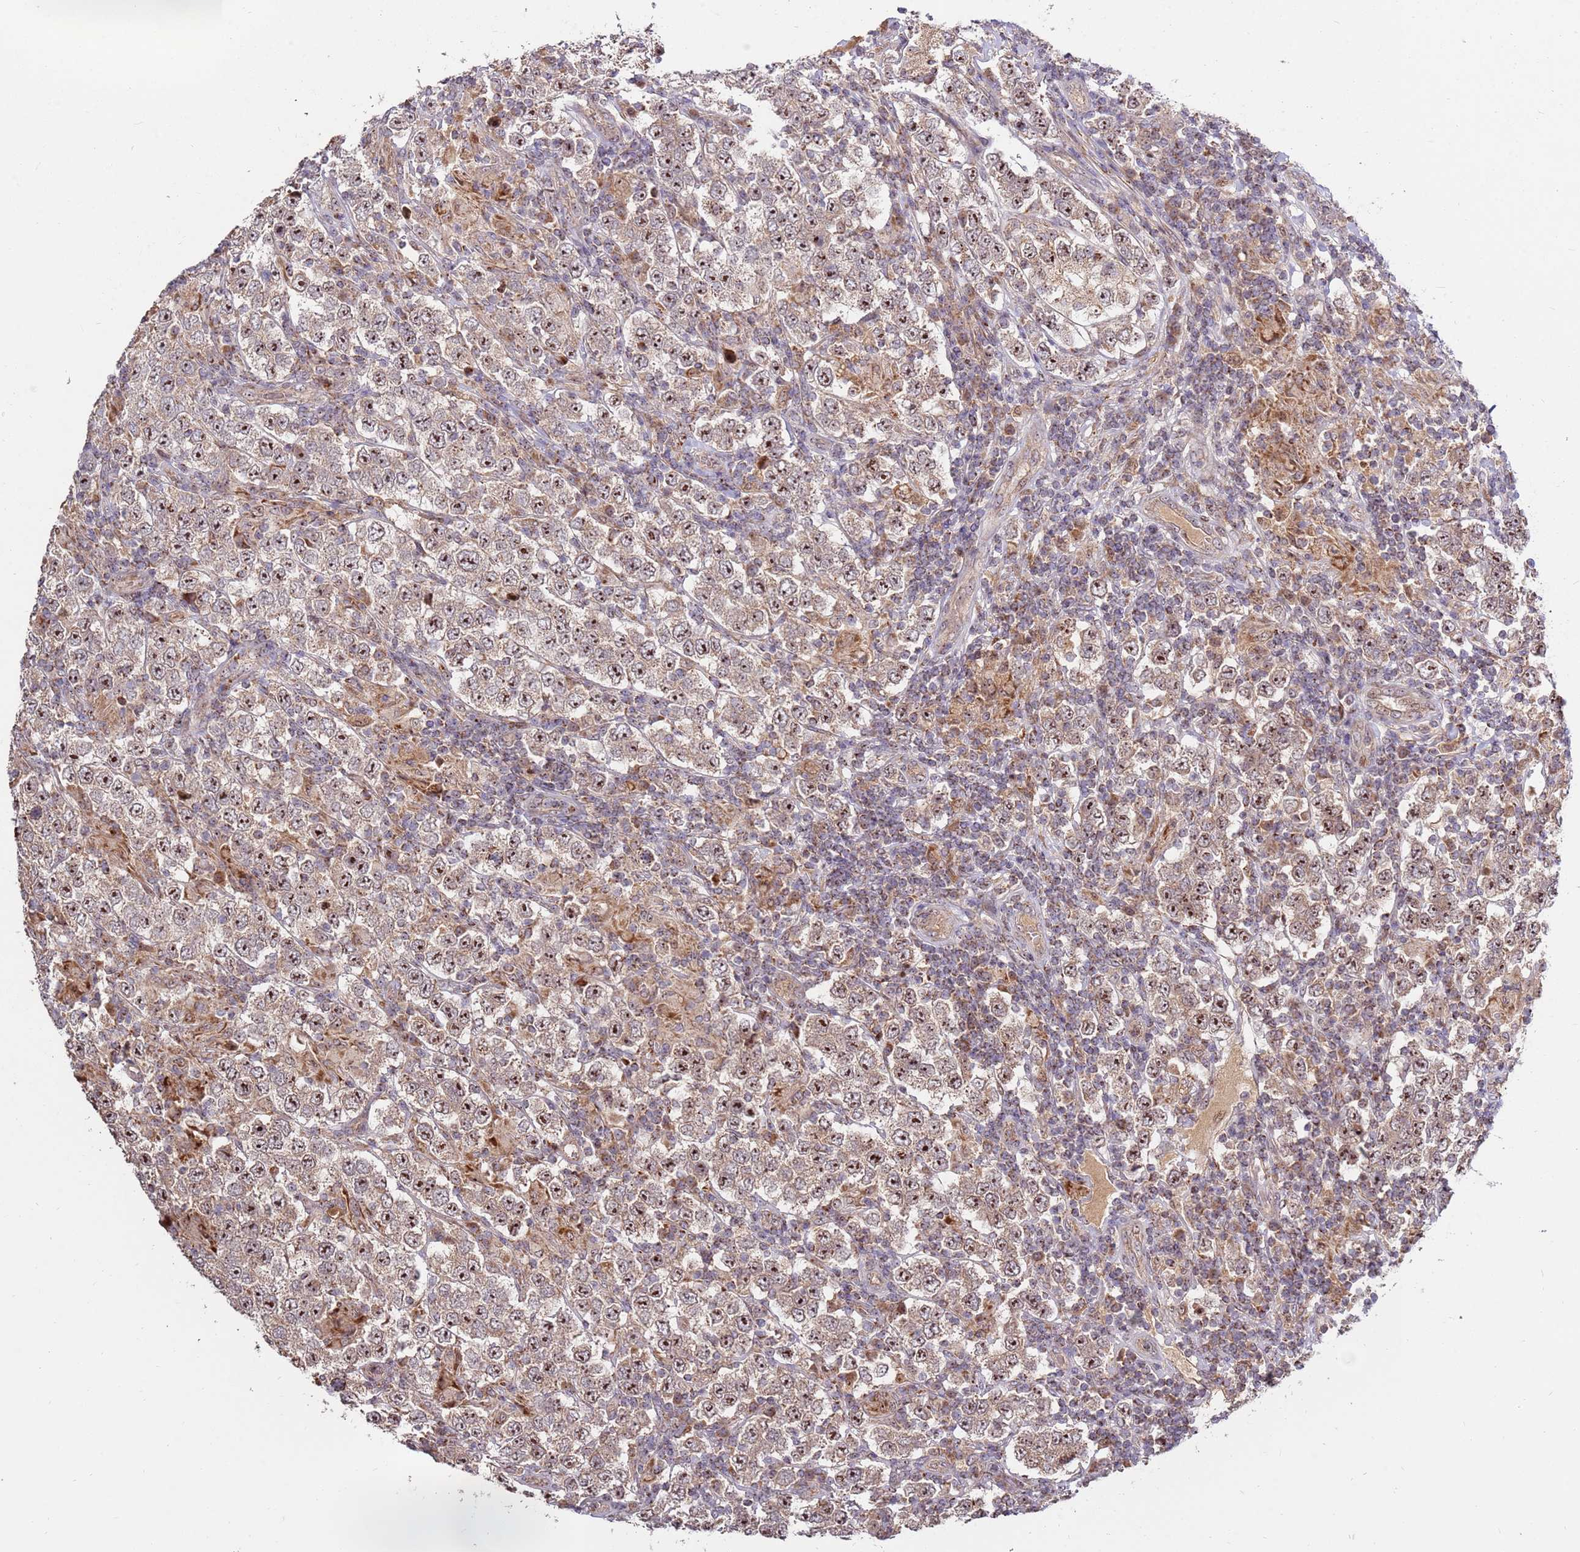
{"staining": {"intensity": "moderate", "quantity": ">75%", "location": "cytoplasmic/membranous,nuclear"}, "tissue": "testis cancer", "cell_type": "Tumor cells", "image_type": "cancer", "snomed": [{"axis": "morphology", "description": "Normal tissue, NOS"}, {"axis": "morphology", "description": "Urothelial carcinoma, High grade"}, {"axis": "morphology", "description": "Seminoma, NOS"}, {"axis": "morphology", "description": "Carcinoma, Embryonal, NOS"}, {"axis": "topography", "description": "Urinary bladder"}, {"axis": "topography", "description": "Testis"}], "caption": "Protein expression analysis of human embryonal carcinoma (testis) reveals moderate cytoplasmic/membranous and nuclear expression in about >75% of tumor cells. (IHC, brightfield microscopy, high magnification).", "gene": "KIF25", "patient": {"sex": "male", "age": 41}}